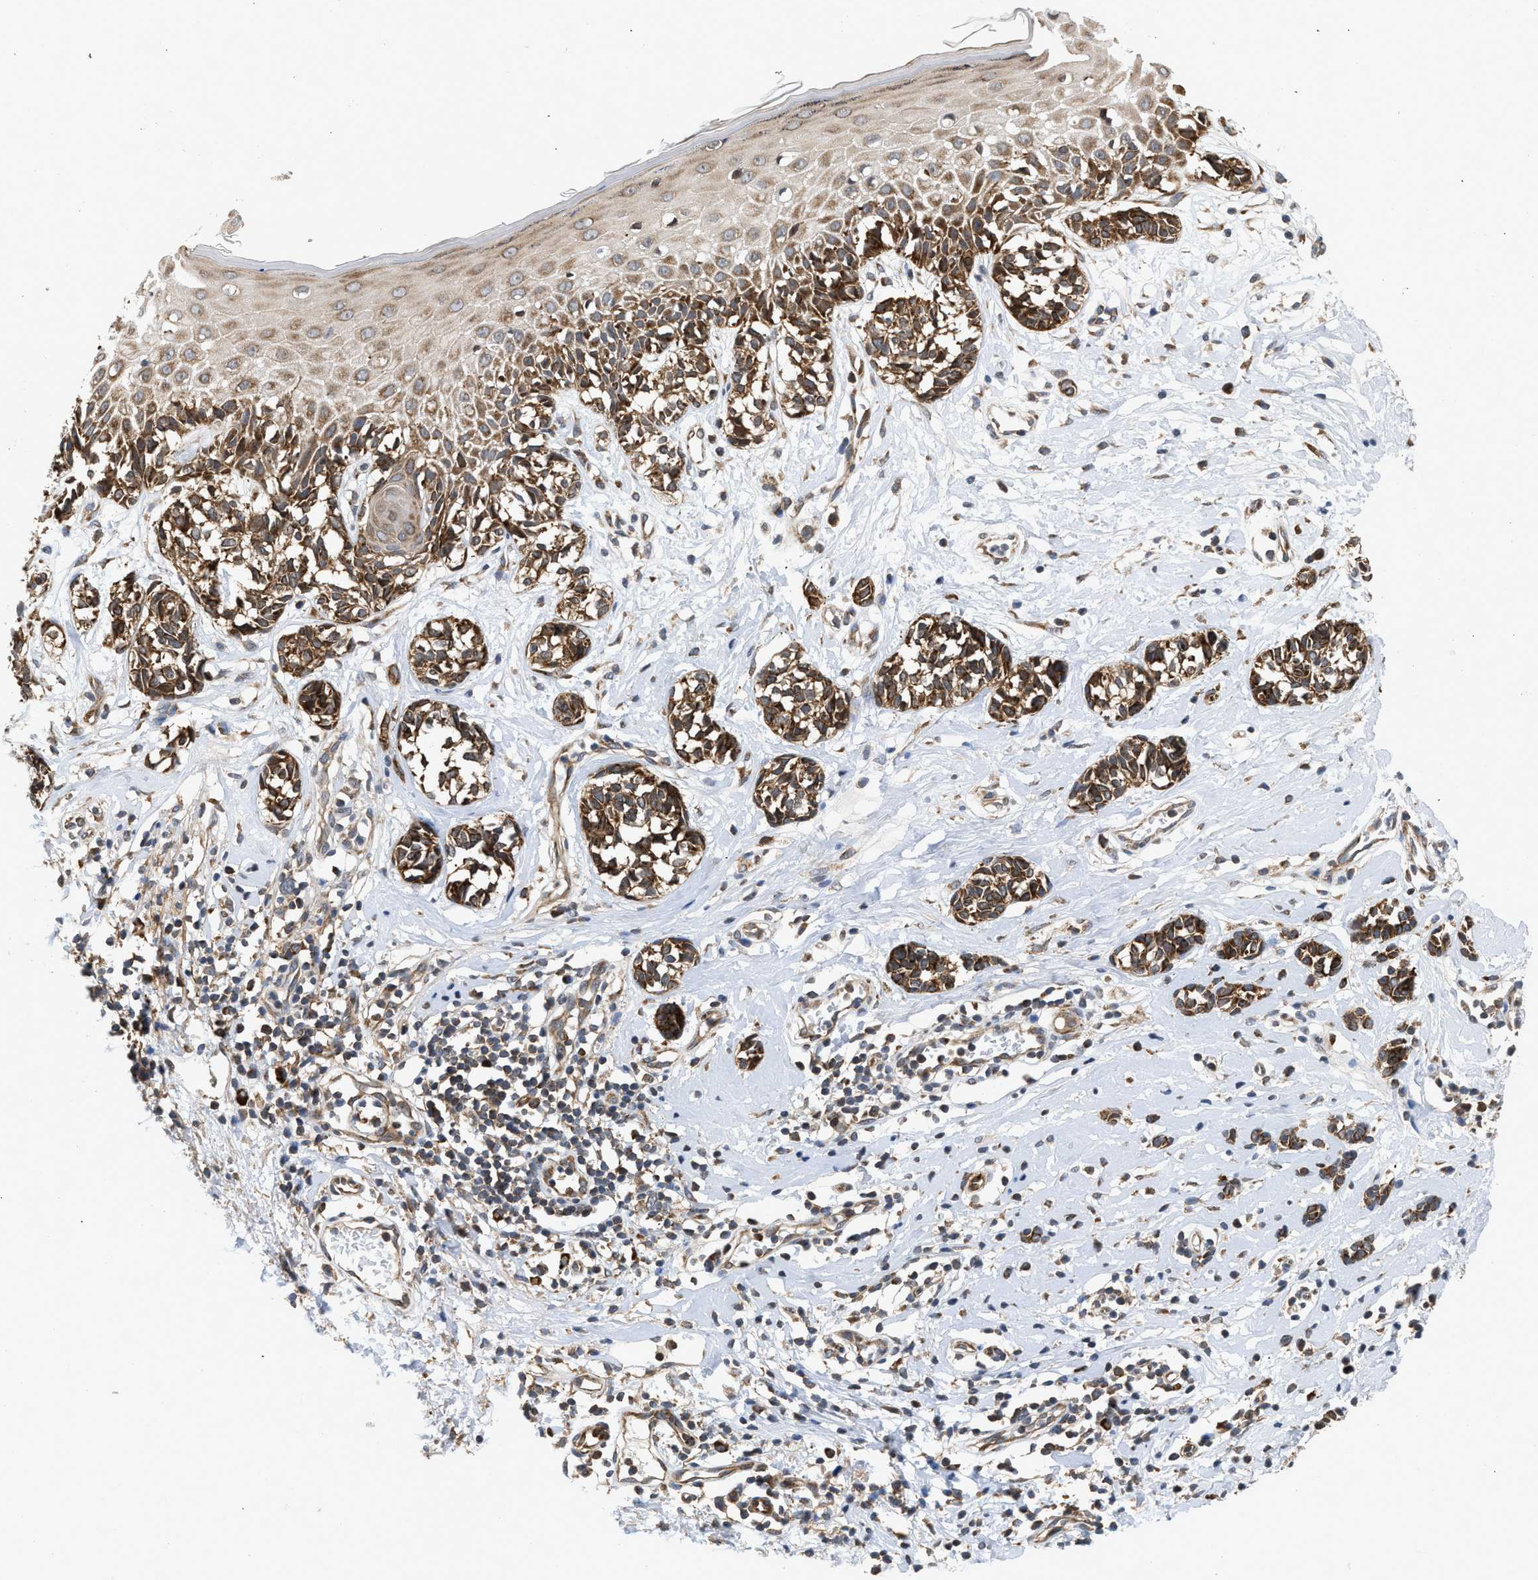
{"staining": {"intensity": "strong", "quantity": ">75%", "location": "cytoplasmic/membranous"}, "tissue": "melanoma", "cell_type": "Tumor cells", "image_type": "cancer", "snomed": [{"axis": "morphology", "description": "Malignant melanoma, NOS"}, {"axis": "topography", "description": "Skin"}], "caption": "This is an image of immunohistochemistry (IHC) staining of melanoma, which shows strong expression in the cytoplasmic/membranous of tumor cells.", "gene": "POLG2", "patient": {"sex": "male", "age": 64}}